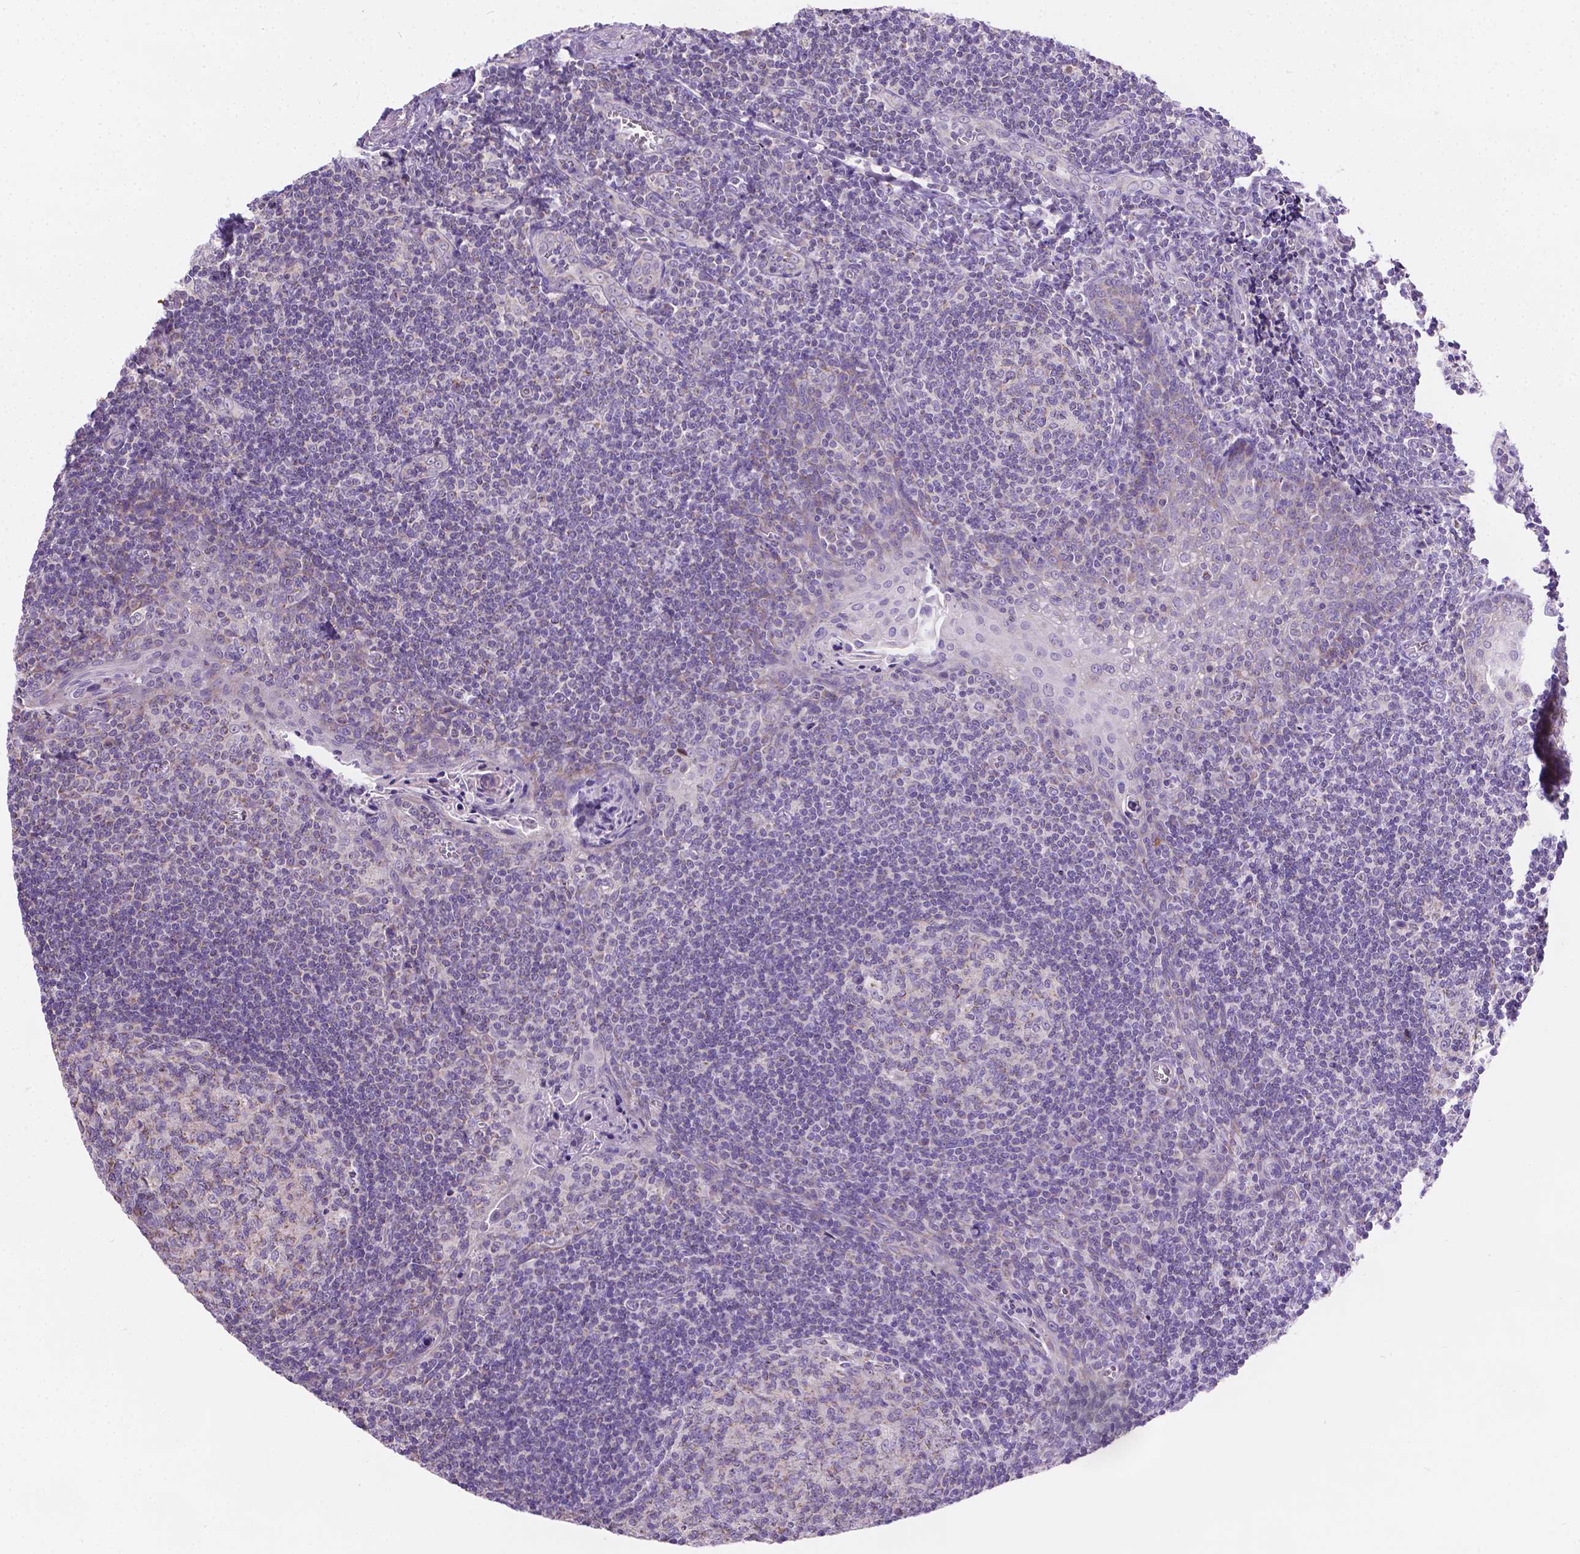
{"staining": {"intensity": "weak", "quantity": "<25%", "location": "cytoplasmic/membranous"}, "tissue": "tonsil", "cell_type": "Germinal center cells", "image_type": "normal", "snomed": [{"axis": "morphology", "description": "Normal tissue, NOS"}, {"axis": "morphology", "description": "Inflammation, NOS"}, {"axis": "topography", "description": "Tonsil"}], "caption": "An image of tonsil stained for a protein displays no brown staining in germinal center cells.", "gene": "CSPG5", "patient": {"sex": "female", "age": 31}}